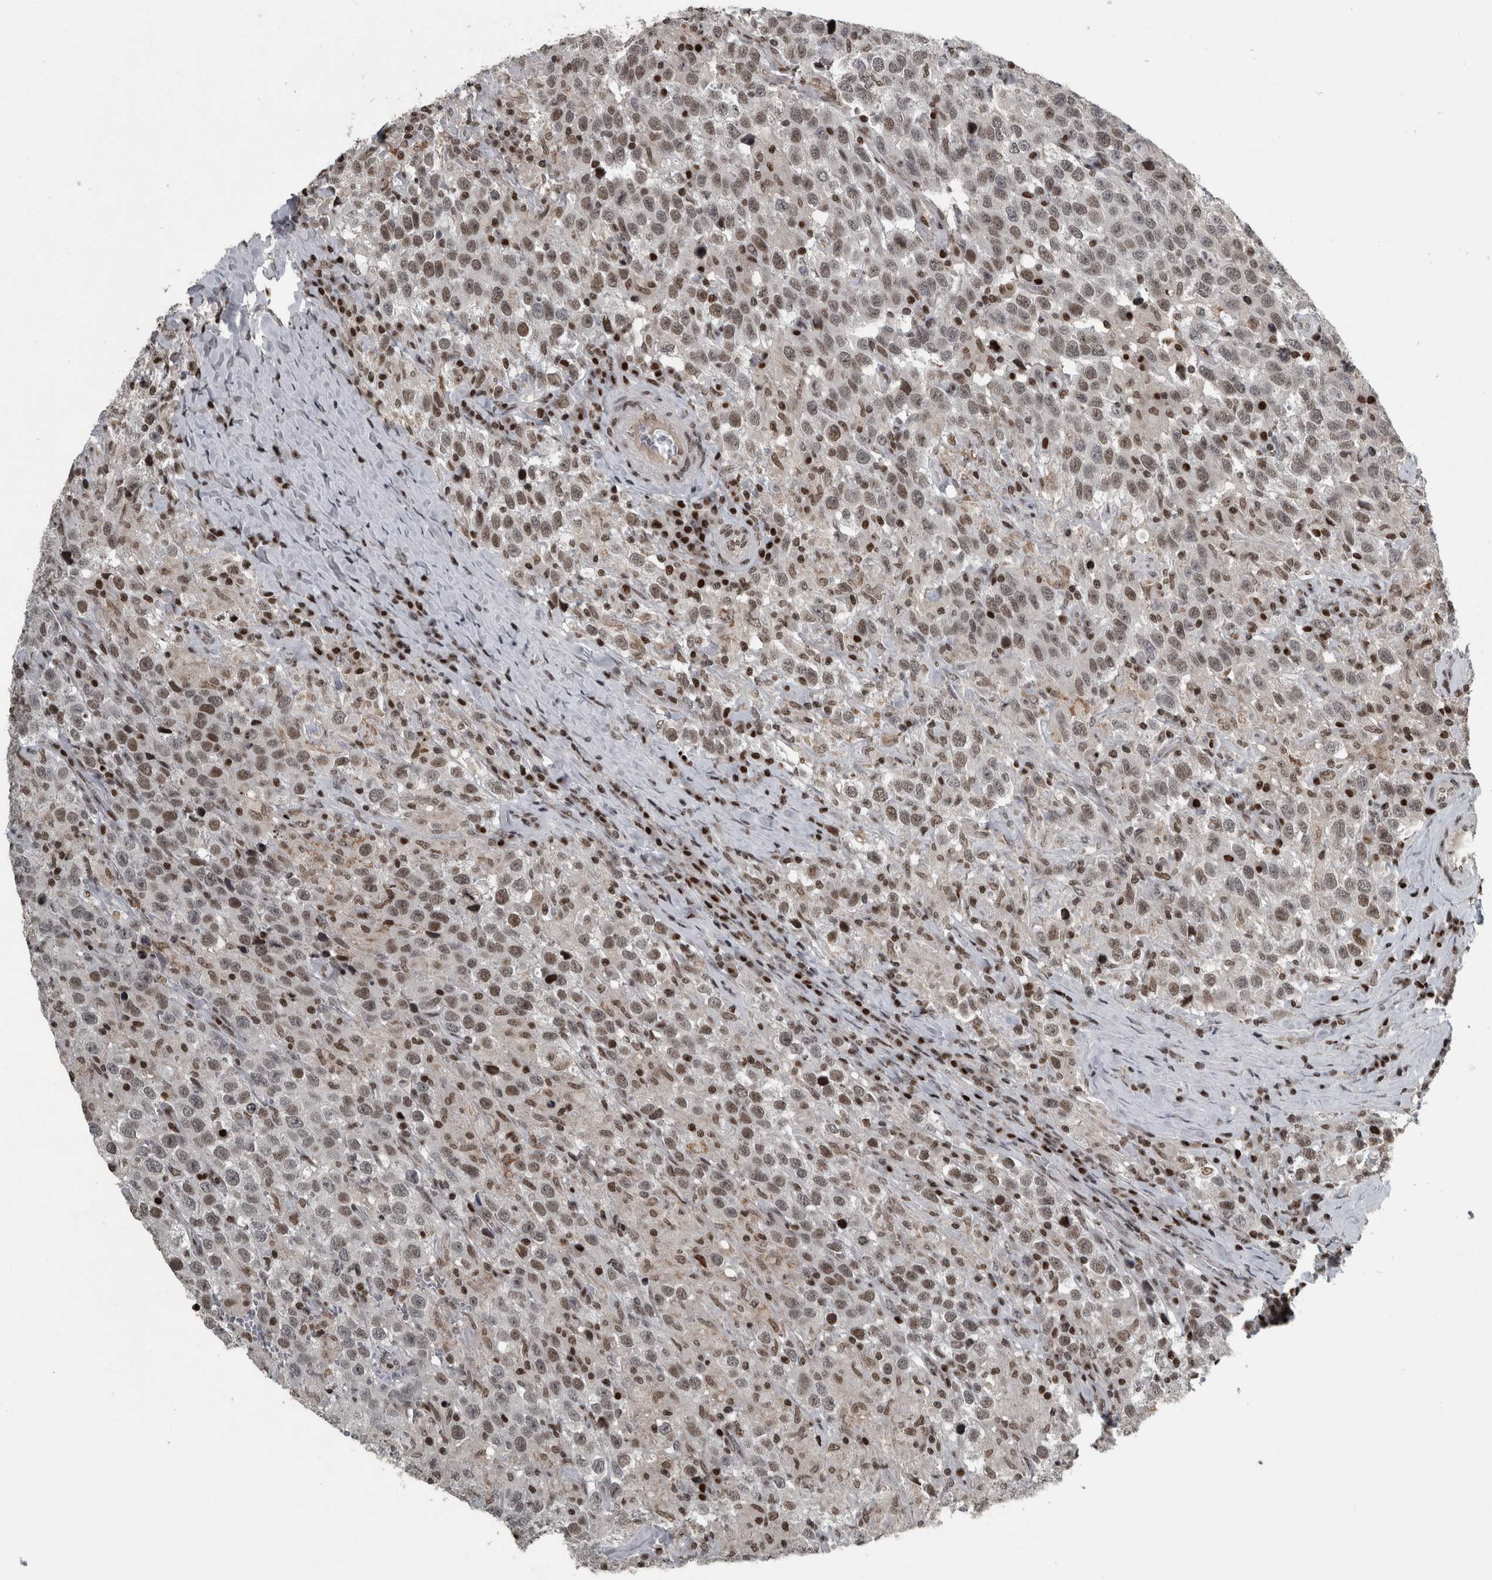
{"staining": {"intensity": "moderate", "quantity": ">75%", "location": "nuclear"}, "tissue": "testis cancer", "cell_type": "Tumor cells", "image_type": "cancer", "snomed": [{"axis": "morphology", "description": "Seminoma, NOS"}, {"axis": "topography", "description": "Testis"}], "caption": "Tumor cells show medium levels of moderate nuclear staining in approximately >75% of cells in human testis cancer.", "gene": "UNC50", "patient": {"sex": "male", "age": 41}}